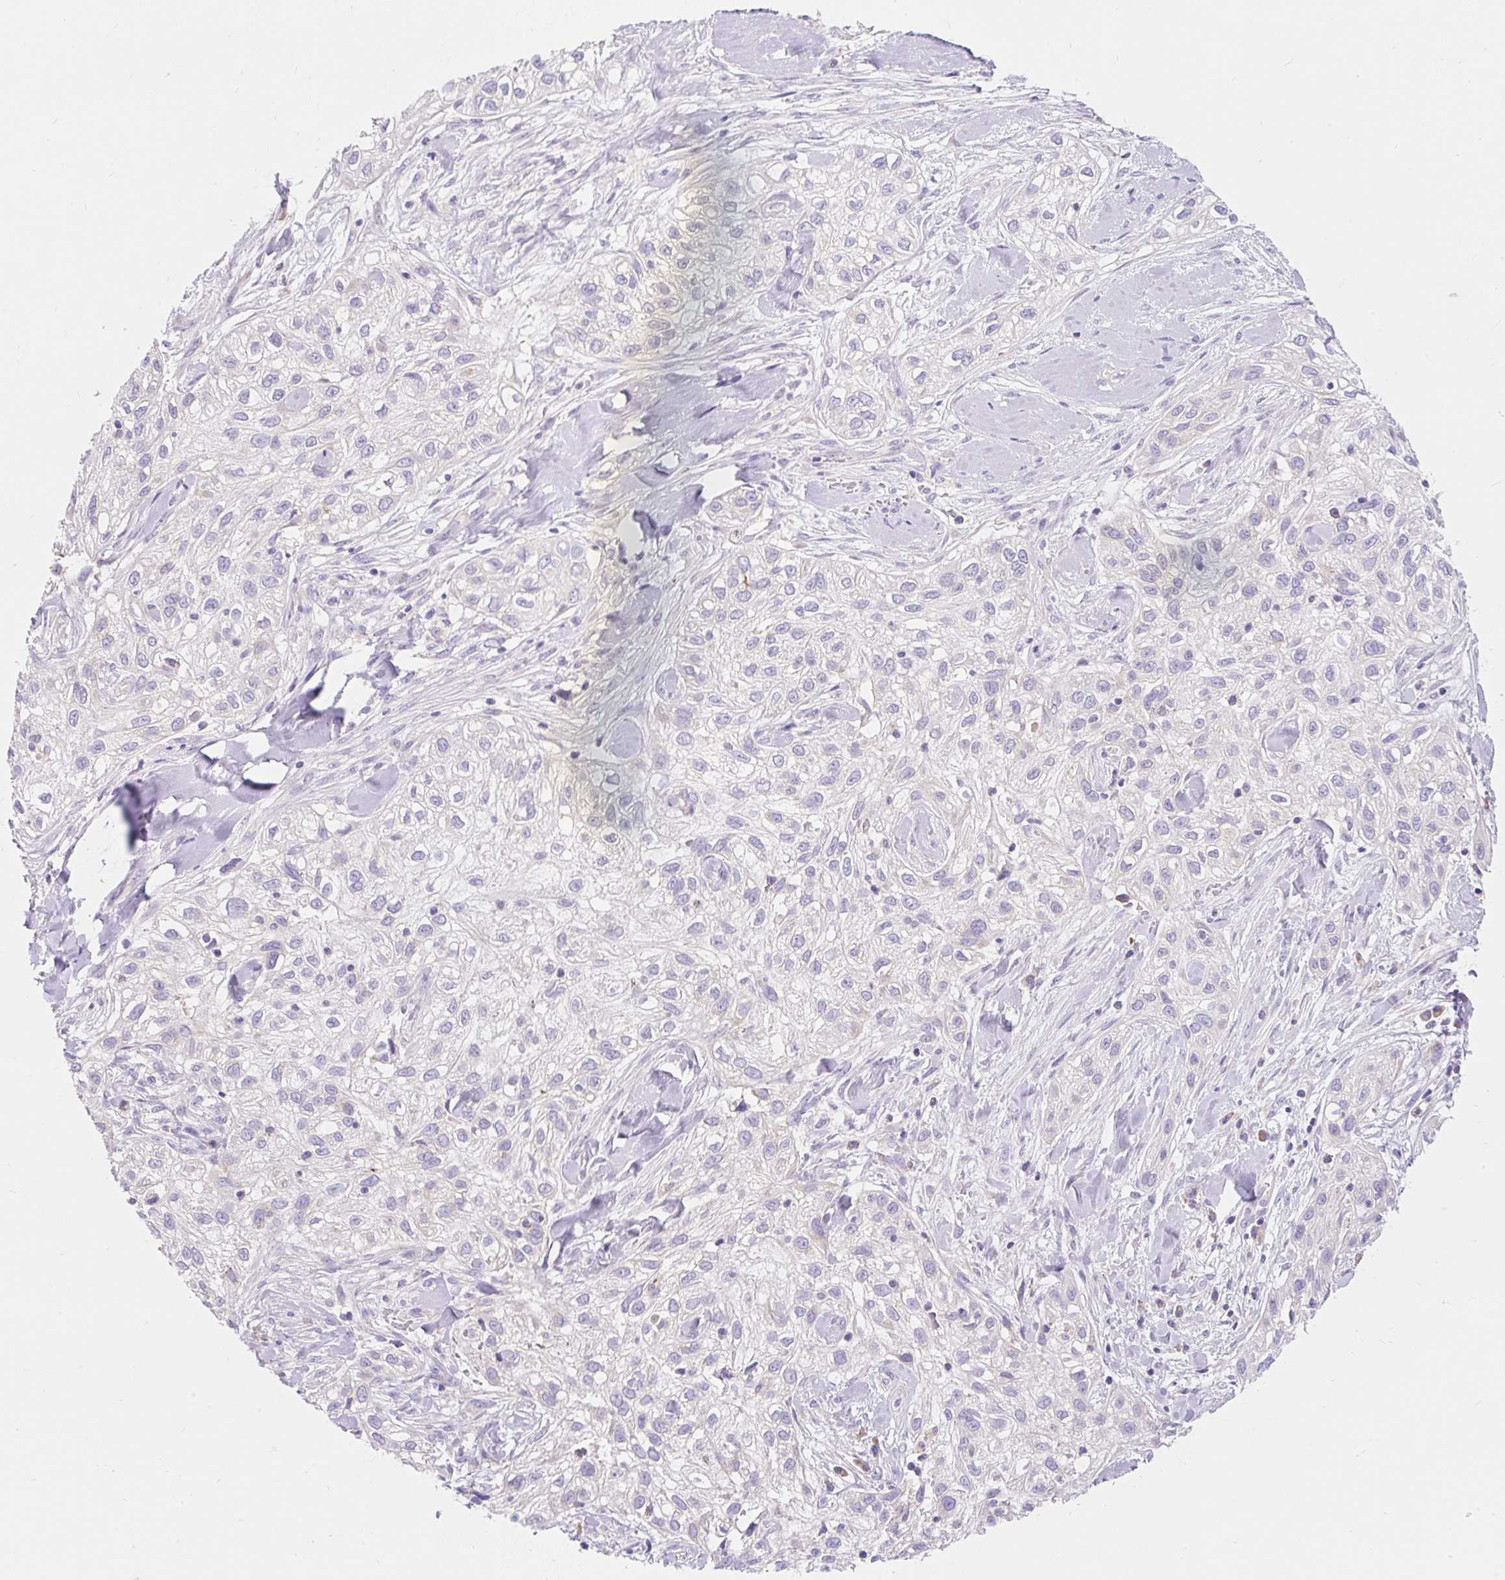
{"staining": {"intensity": "negative", "quantity": "none", "location": "none"}, "tissue": "skin cancer", "cell_type": "Tumor cells", "image_type": "cancer", "snomed": [{"axis": "morphology", "description": "Squamous cell carcinoma, NOS"}, {"axis": "topography", "description": "Skin"}], "caption": "IHC photomicrograph of neoplastic tissue: skin cancer (squamous cell carcinoma) stained with DAB (3,3'-diaminobenzidine) displays no significant protein positivity in tumor cells.", "gene": "PMAIP1", "patient": {"sex": "male", "age": 82}}